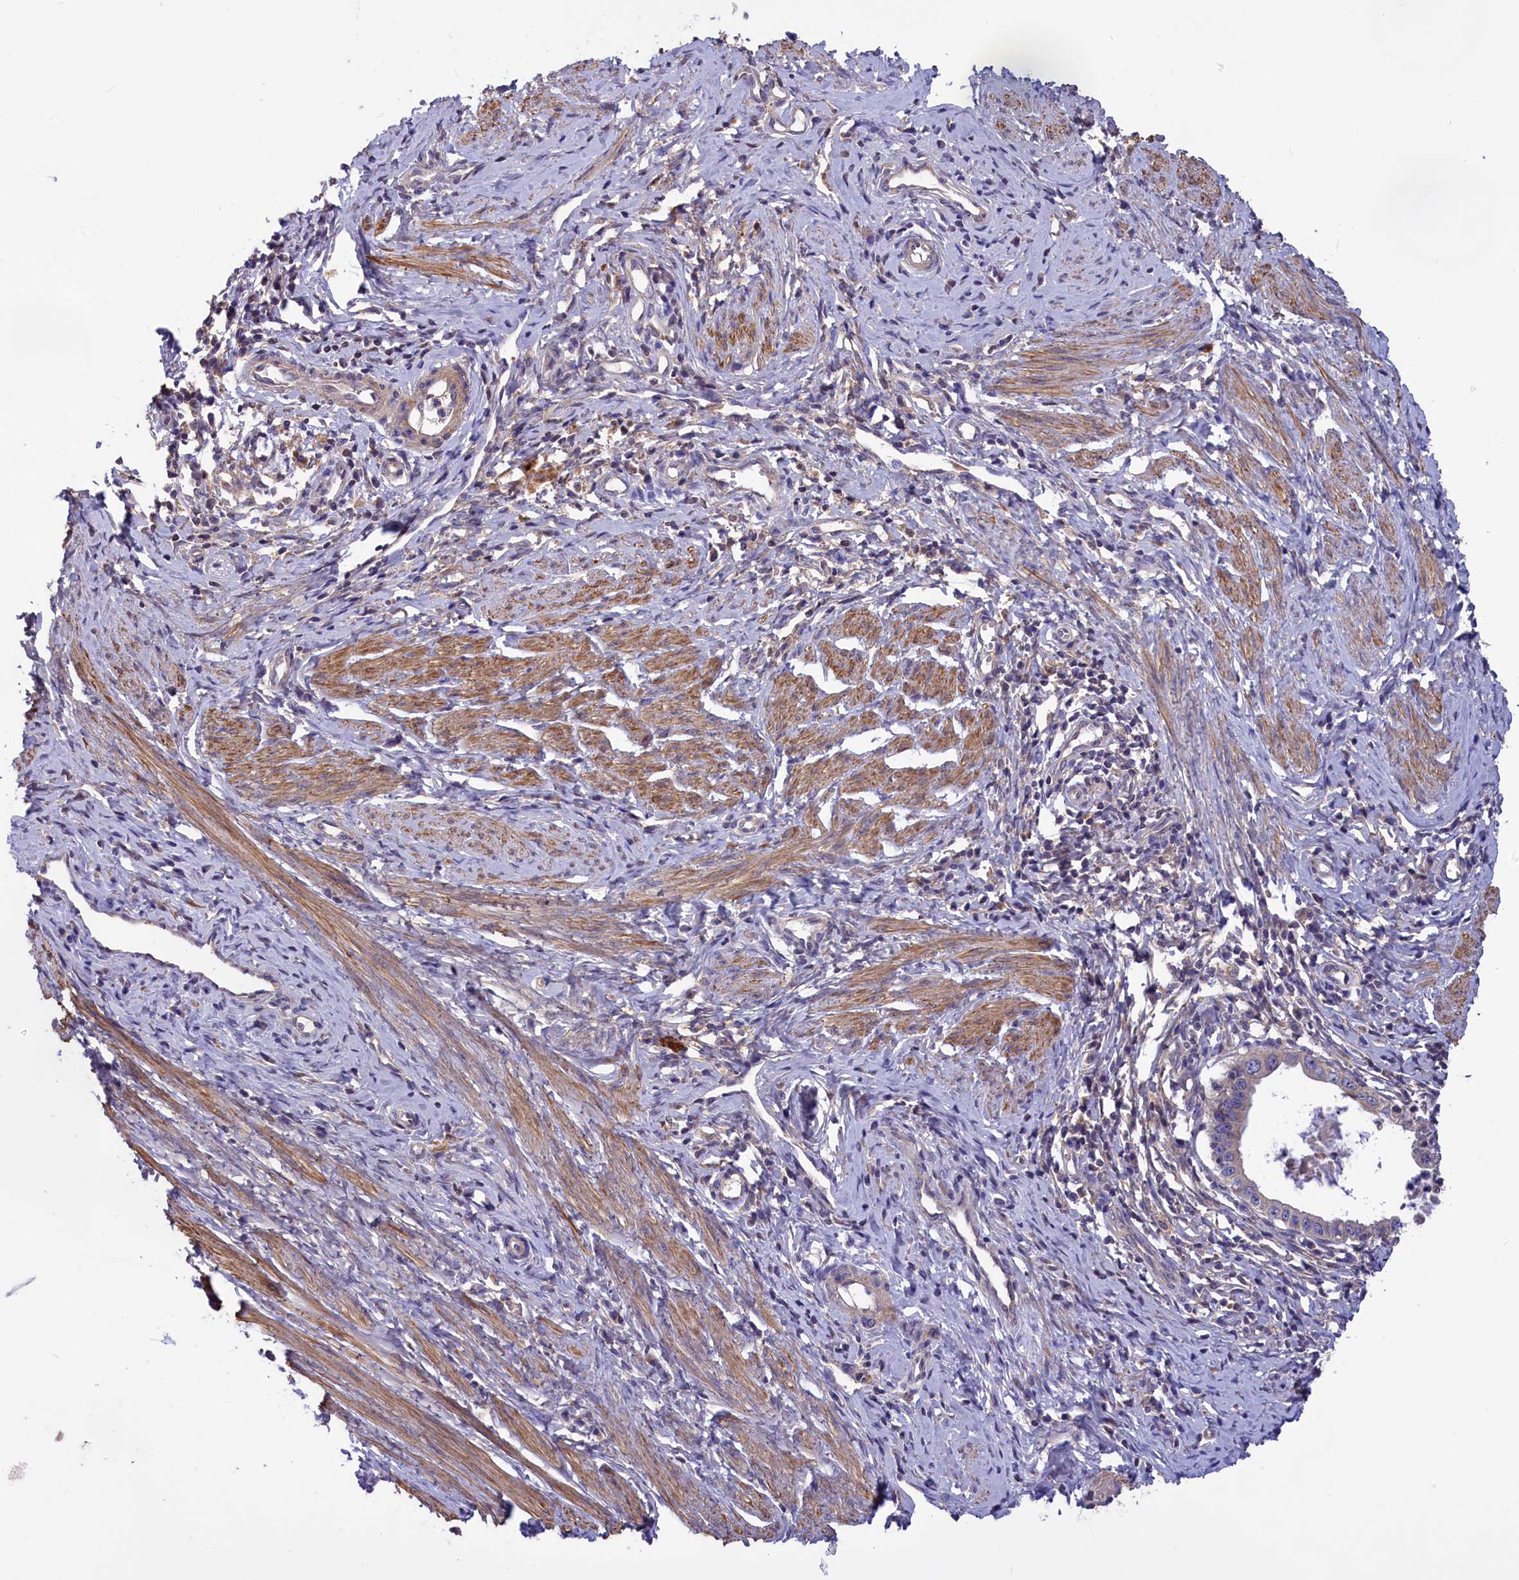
{"staining": {"intensity": "weak", "quantity": ">75%", "location": "cytoplasmic/membranous"}, "tissue": "cervical cancer", "cell_type": "Tumor cells", "image_type": "cancer", "snomed": [{"axis": "morphology", "description": "Adenocarcinoma, NOS"}, {"axis": "topography", "description": "Cervix"}], "caption": "An immunohistochemistry histopathology image of neoplastic tissue is shown. Protein staining in brown highlights weak cytoplasmic/membranous positivity in adenocarcinoma (cervical) within tumor cells. Nuclei are stained in blue.", "gene": "AMDHD2", "patient": {"sex": "female", "age": 36}}